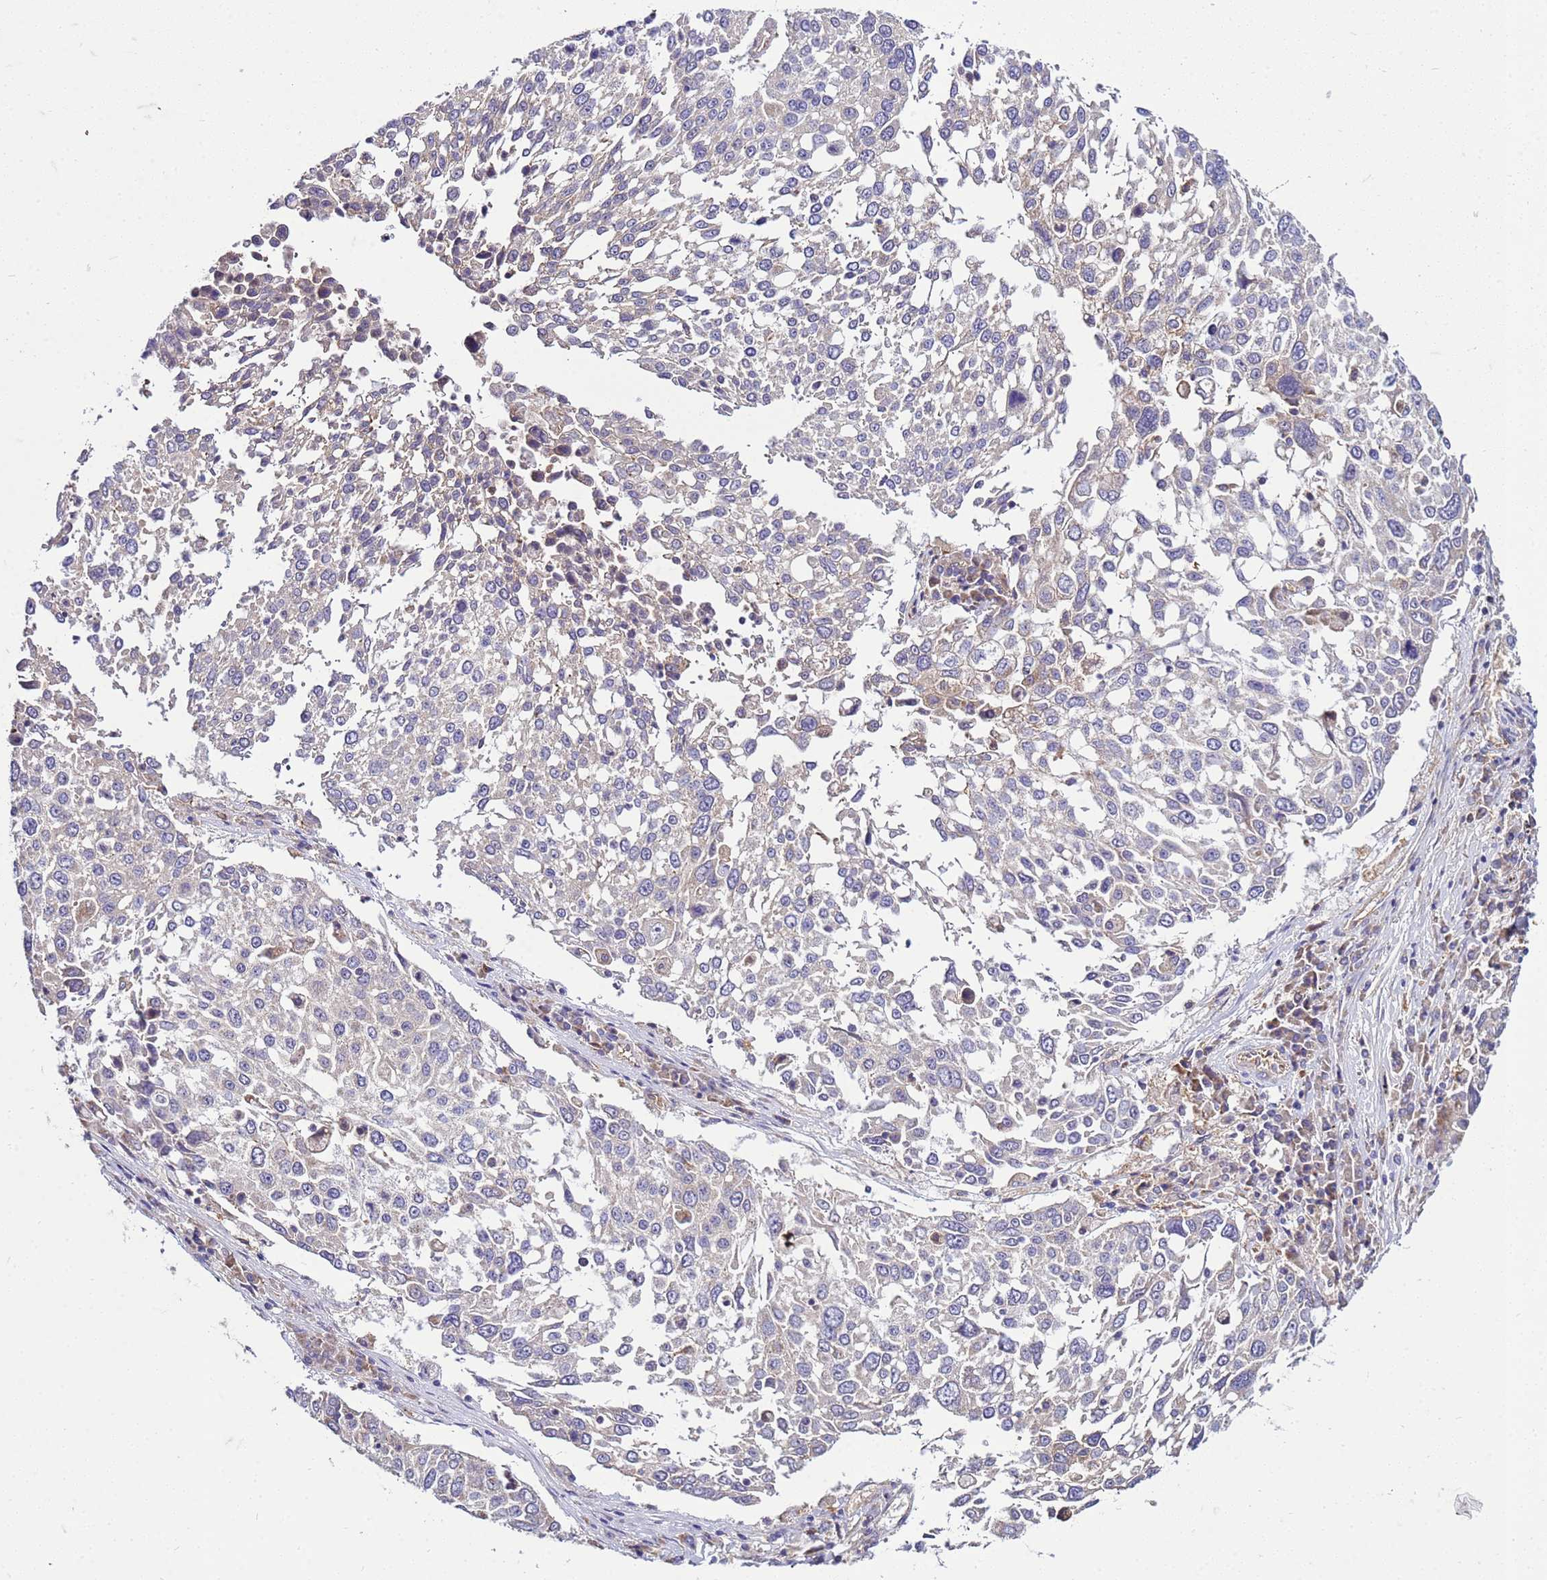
{"staining": {"intensity": "negative", "quantity": "none", "location": "none"}, "tissue": "lung cancer", "cell_type": "Tumor cells", "image_type": "cancer", "snomed": [{"axis": "morphology", "description": "Squamous cell carcinoma, NOS"}, {"axis": "topography", "description": "Lung"}], "caption": "Immunohistochemical staining of human lung squamous cell carcinoma displays no significant positivity in tumor cells.", "gene": "PKD1", "patient": {"sex": "male", "age": 65}}